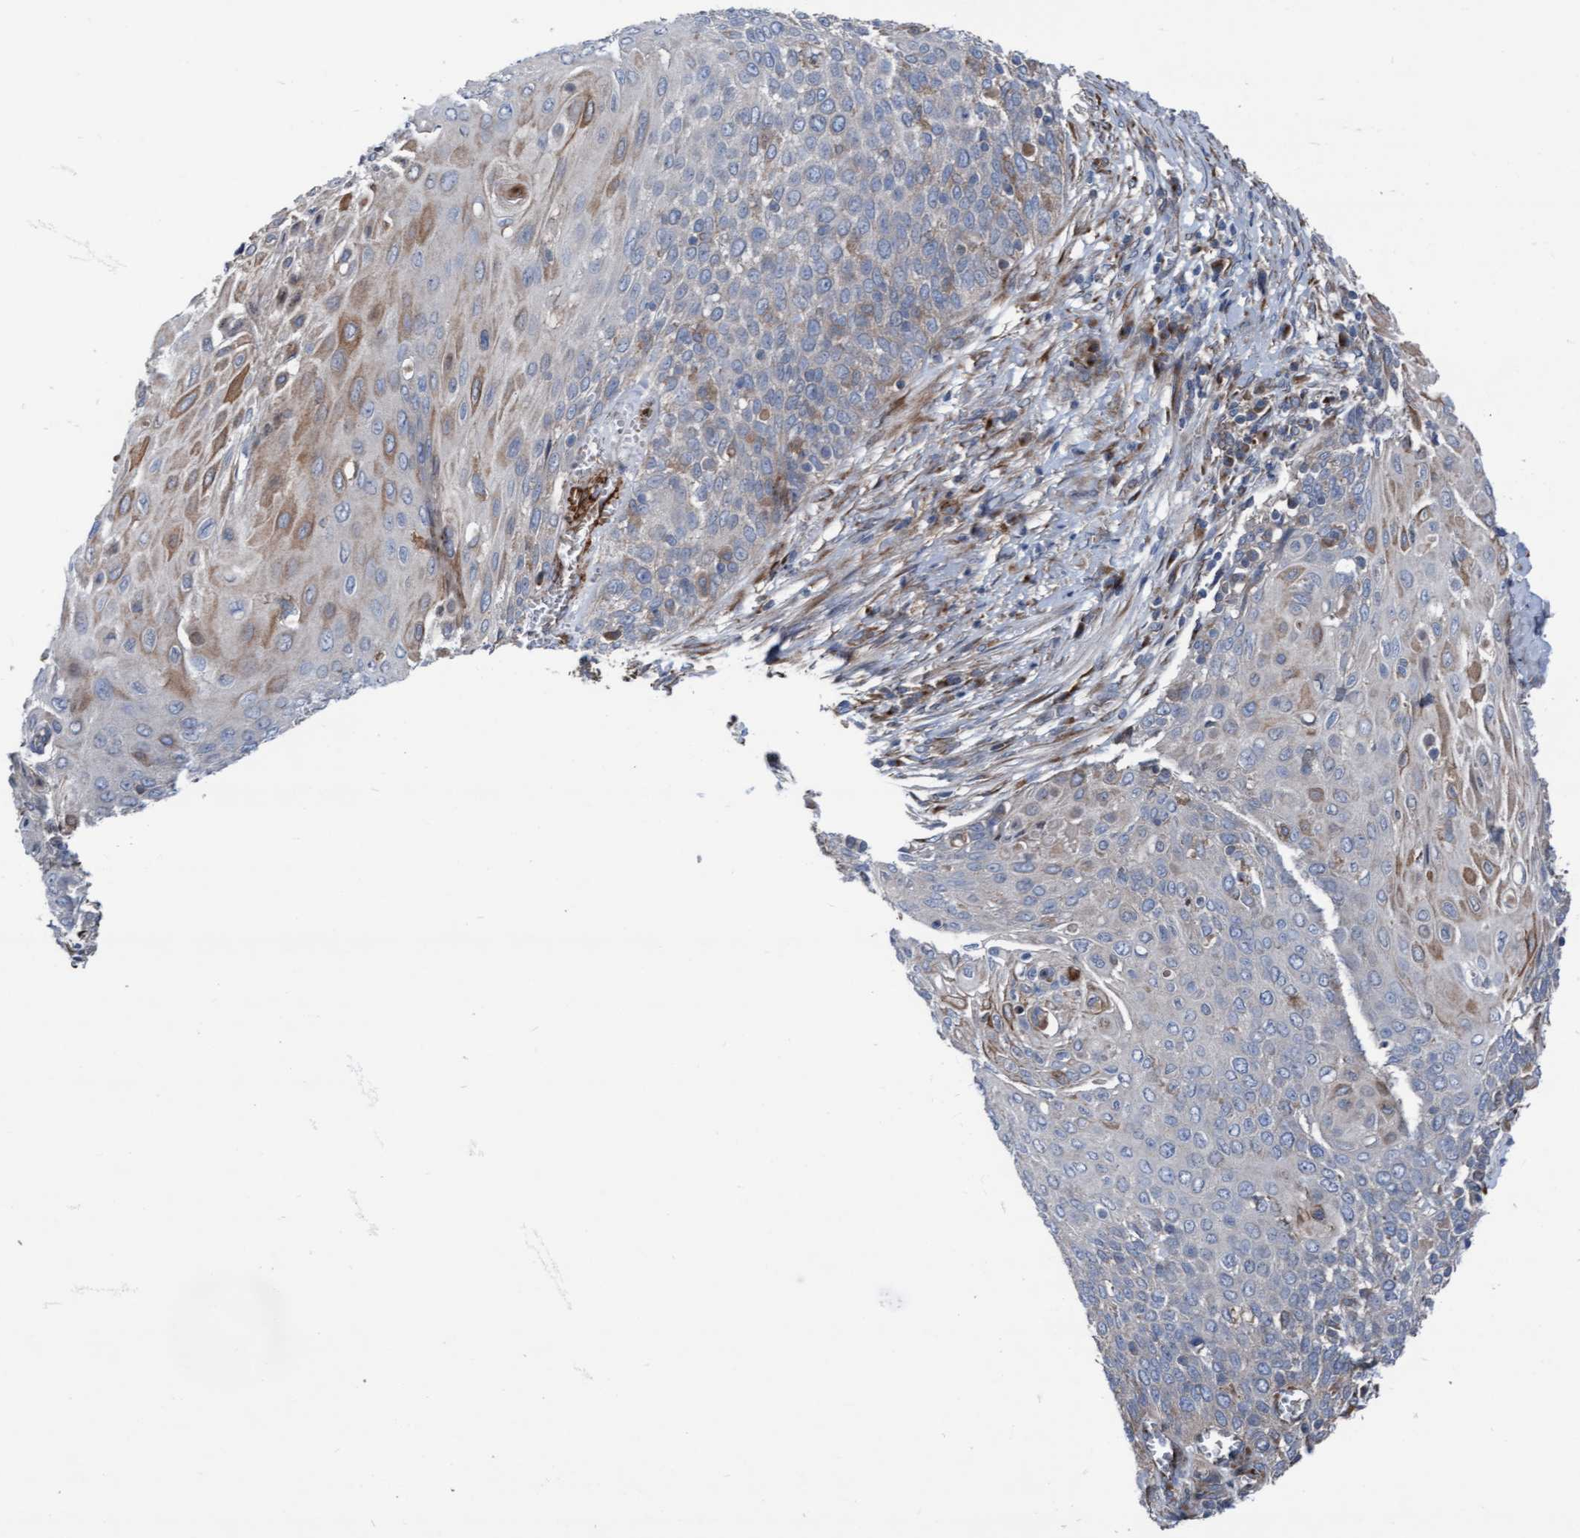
{"staining": {"intensity": "weak", "quantity": "<25%", "location": "cytoplasmic/membranous"}, "tissue": "cervical cancer", "cell_type": "Tumor cells", "image_type": "cancer", "snomed": [{"axis": "morphology", "description": "Squamous cell carcinoma, NOS"}, {"axis": "topography", "description": "Cervix"}], "caption": "A high-resolution micrograph shows immunohistochemistry staining of cervical cancer (squamous cell carcinoma), which exhibits no significant positivity in tumor cells.", "gene": "KLHL26", "patient": {"sex": "female", "age": 39}}